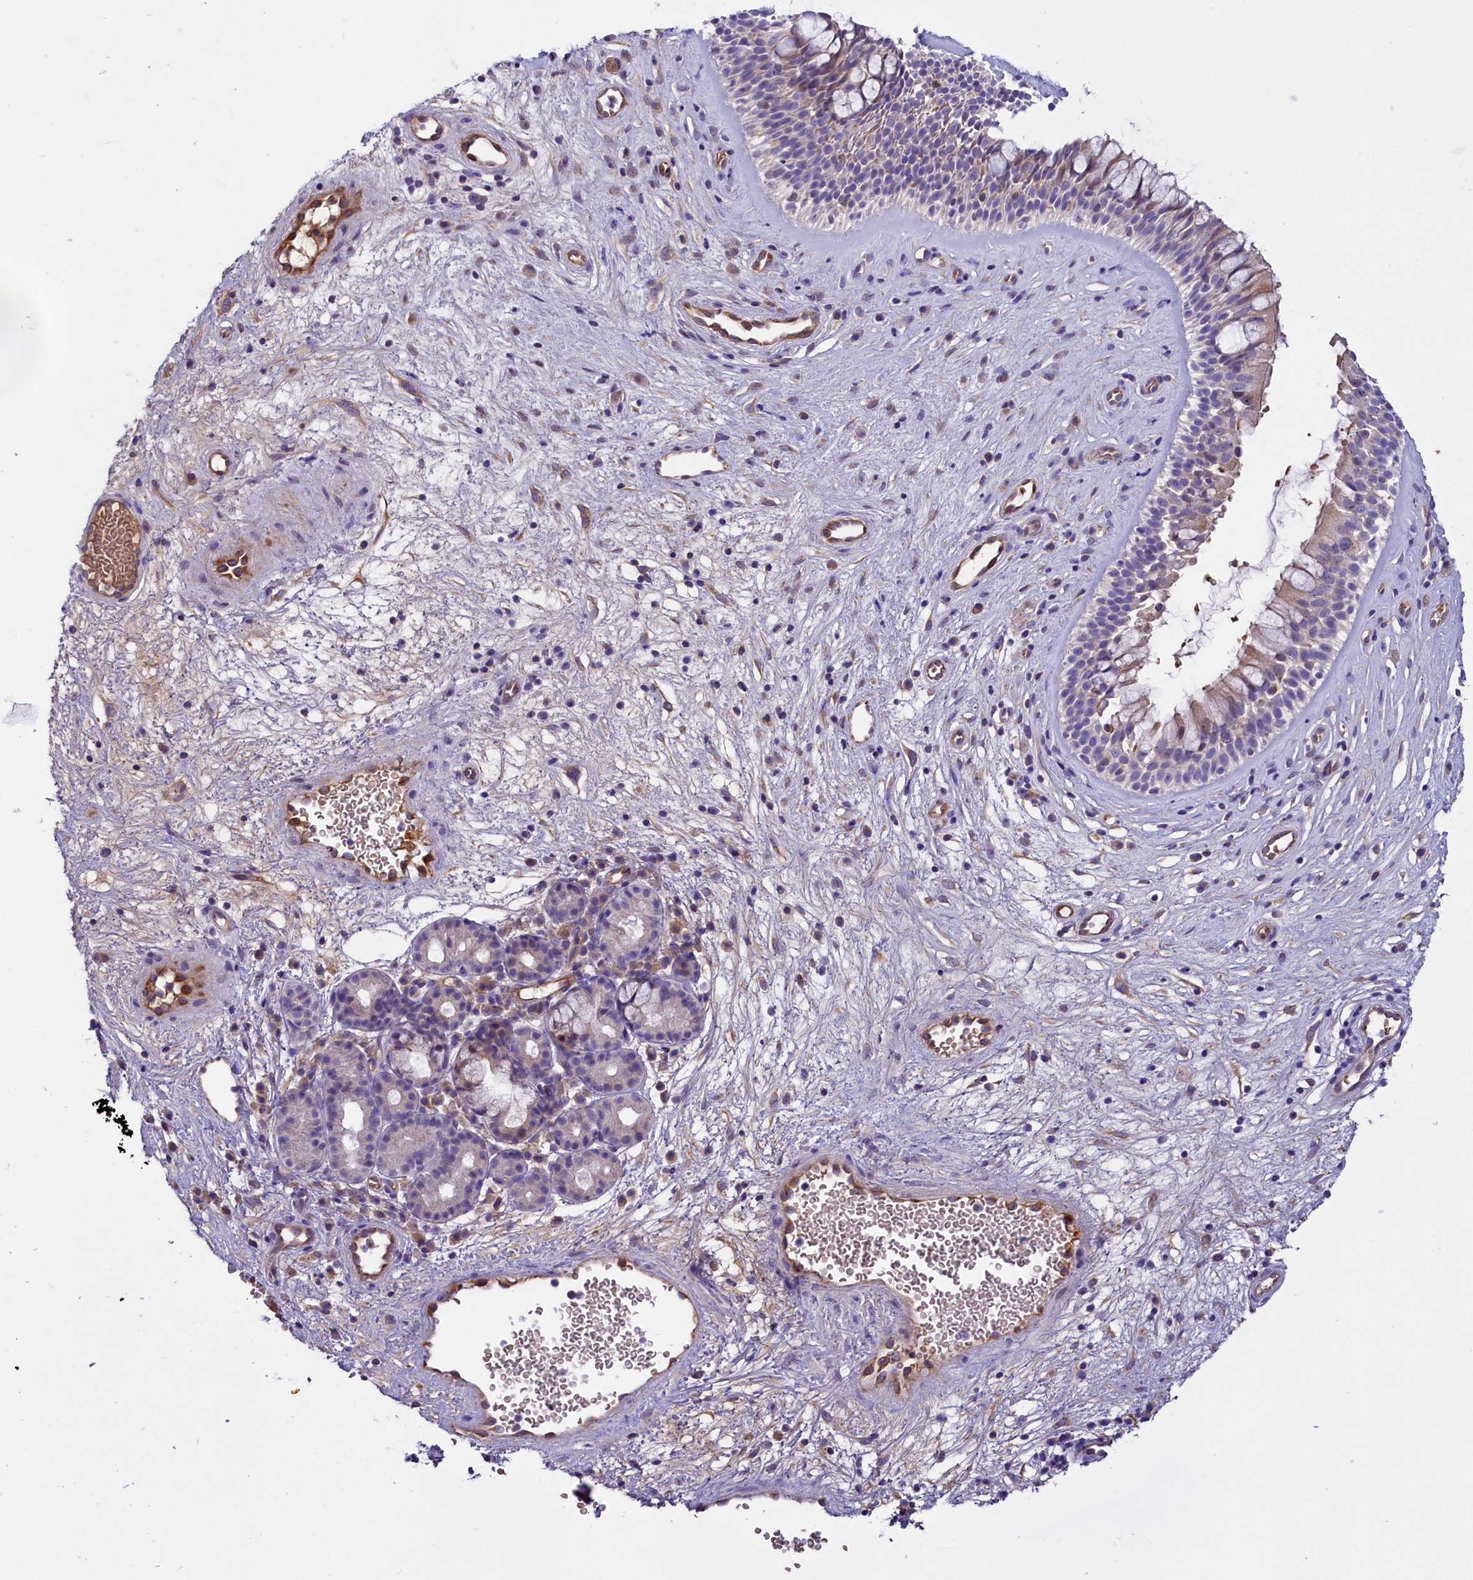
{"staining": {"intensity": "weak", "quantity": "<25%", "location": "cytoplasmic/membranous"}, "tissue": "nasopharynx", "cell_type": "Respiratory epithelial cells", "image_type": "normal", "snomed": [{"axis": "morphology", "description": "Normal tissue, NOS"}, {"axis": "topography", "description": "Nasopharynx"}], "caption": "Respiratory epithelial cells are negative for brown protein staining in benign nasopharynx. (Stains: DAB (3,3'-diaminobenzidine) immunohistochemistry (IHC) with hematoxylin counter stain, Microscopy: brightfield microscopy at high magnification).", "gene": "CCDC32", "patient": {"sex": "male", "age": 32}}